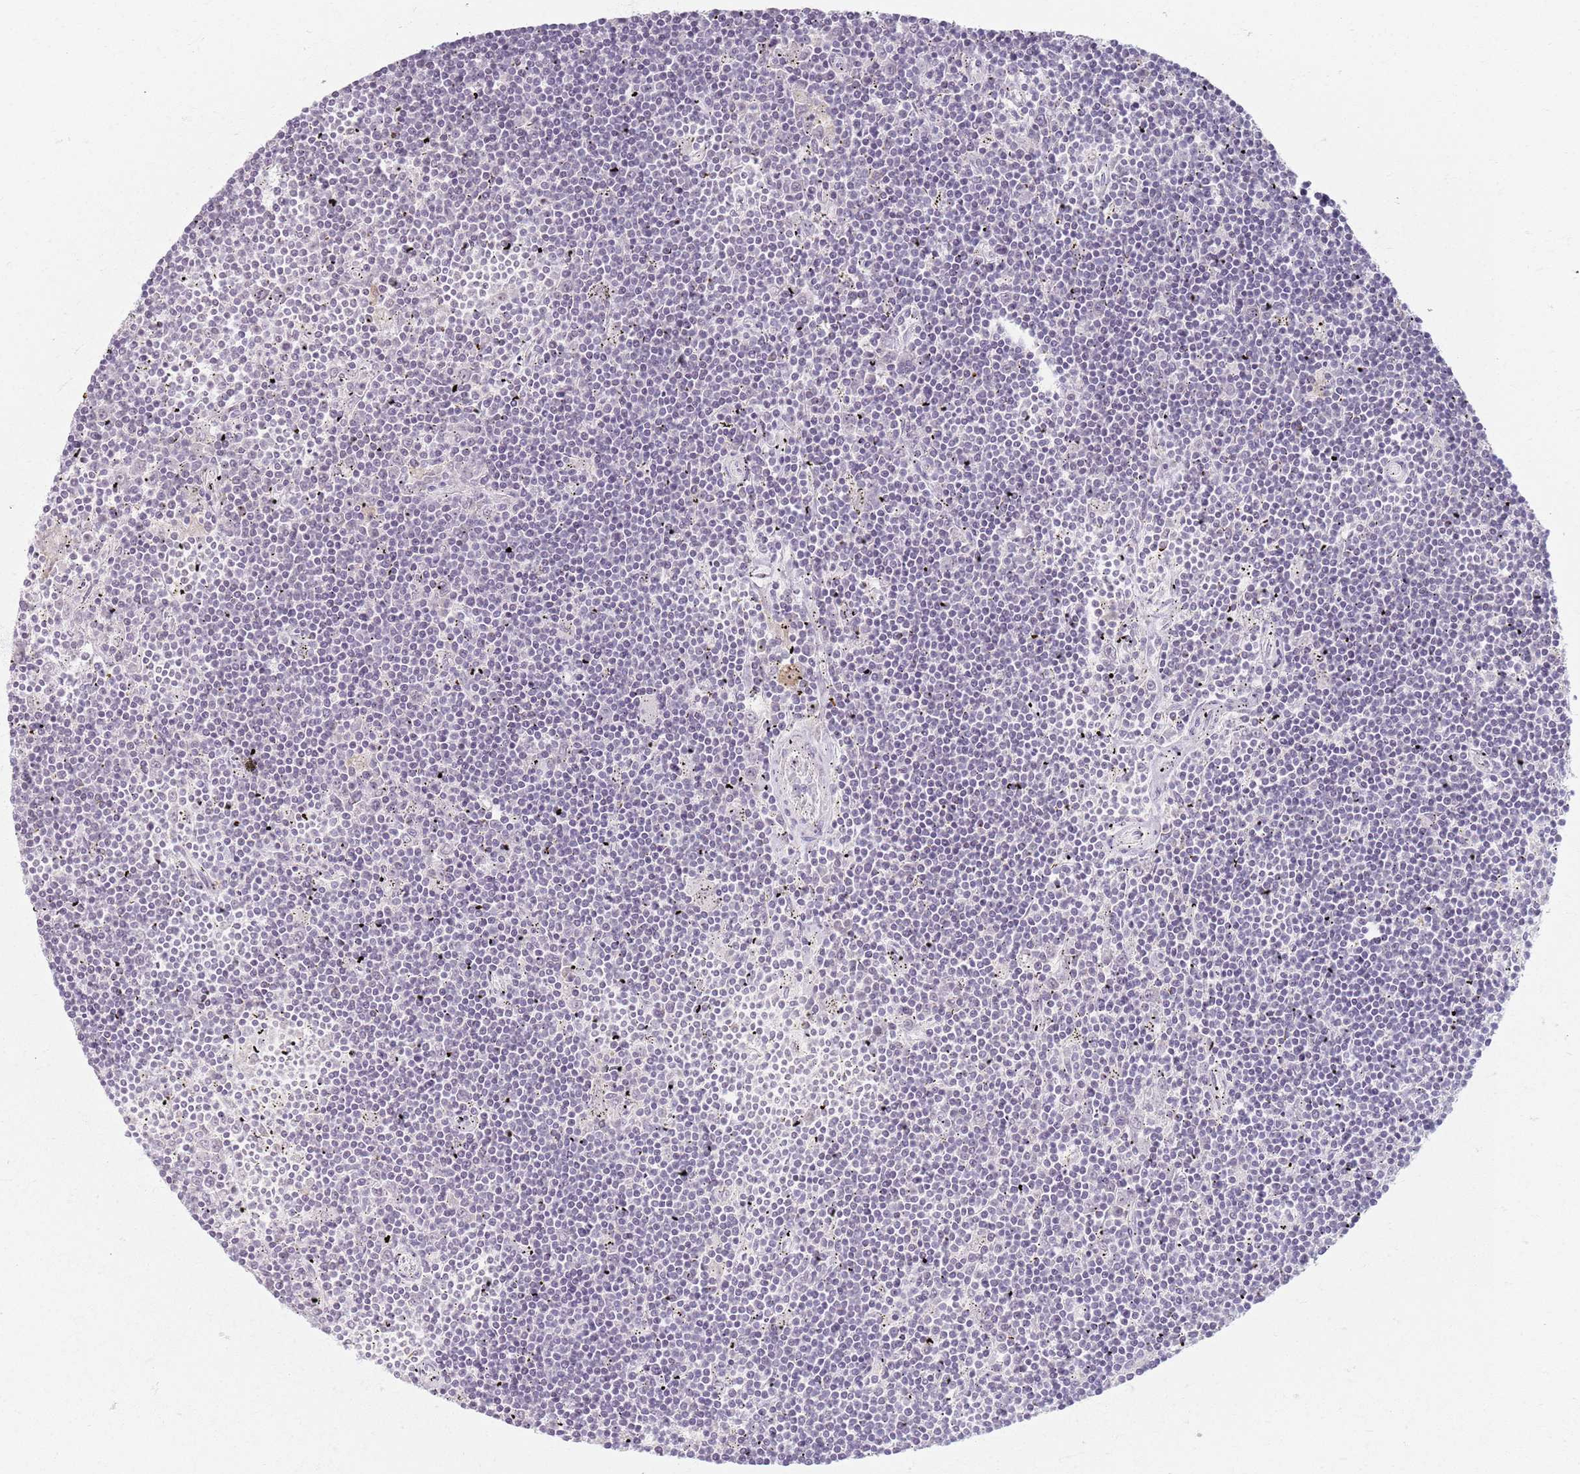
{"staining": {"intensity": "negative", "quantity": "none", "location": "none"}, "tissue": "lymphoma", "cell_type": "Tumor cells", "image_type": "cancer", "snomed": [{"axis": "morphology", "description": "Malignant lymphoma, non-Hodgkin's type, Low grade"}, {"axis": "topography", "description": "Spleen"}], "caption": "Tumor cells show no significant positivity in low-grade malignant lymphoma, non-Hodgkin's type.", "gene": "CRIPT", "patient": {"sex": "male", "age": 76}}